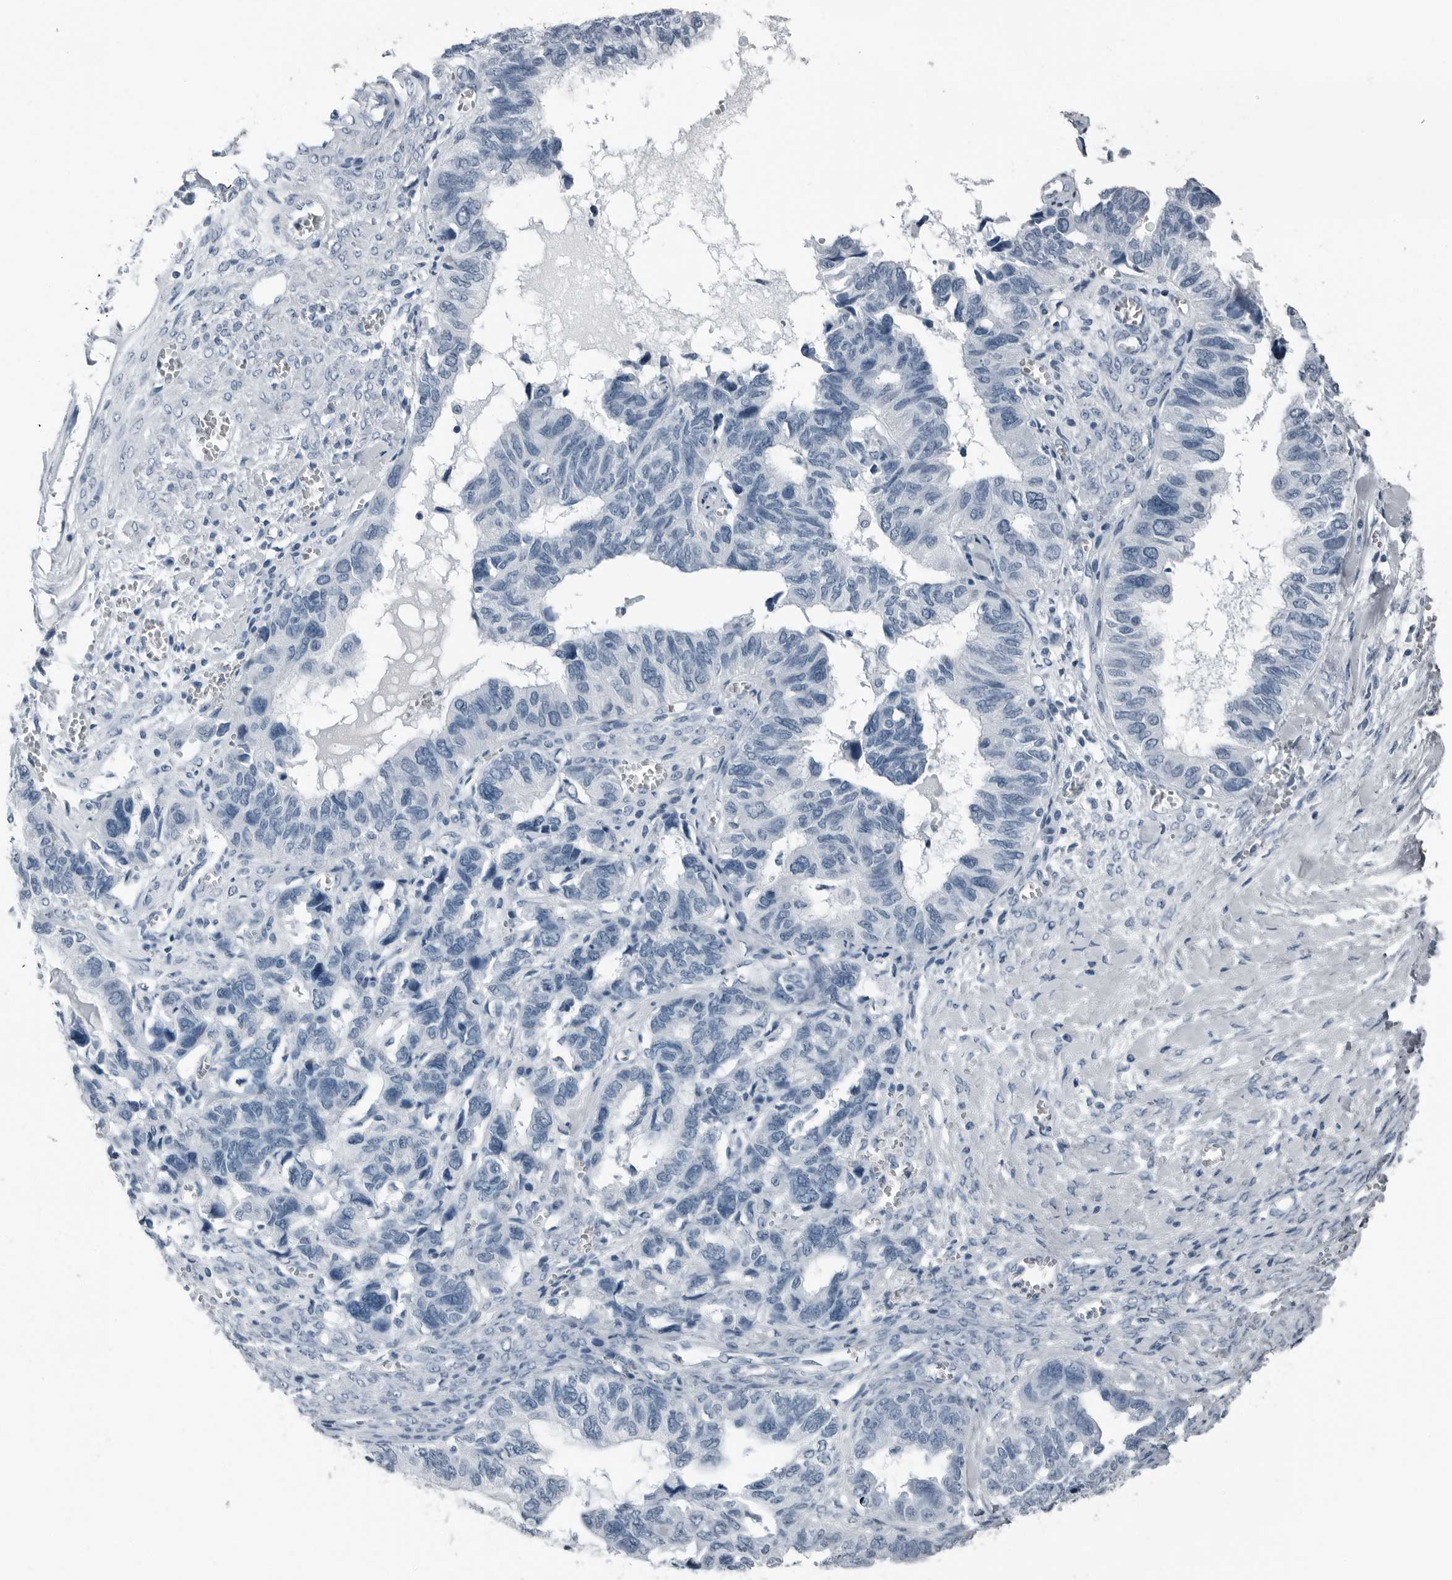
{"staining": {"intensity": "negative", "quantity": "none", "location": "none"}, "tissue": "ovarian cancer", "cell_type": "Tumor cells", "image_type": "cancer", "snomed": [{"axis": "morphology", "description": "Cystadenocarcinoma, serous, NOS"}, {"axis": "topography", "description": "Ovary"}], "caption": "High power microscopy micrograph of an immunohistochemistry (IHC) histopathology image of ovarian serous cystadenocarcinoma, revealing no significant positivity in tumor cells.", "gene": "PRSS1", "patient": {"sex": "female", "age": 79}}